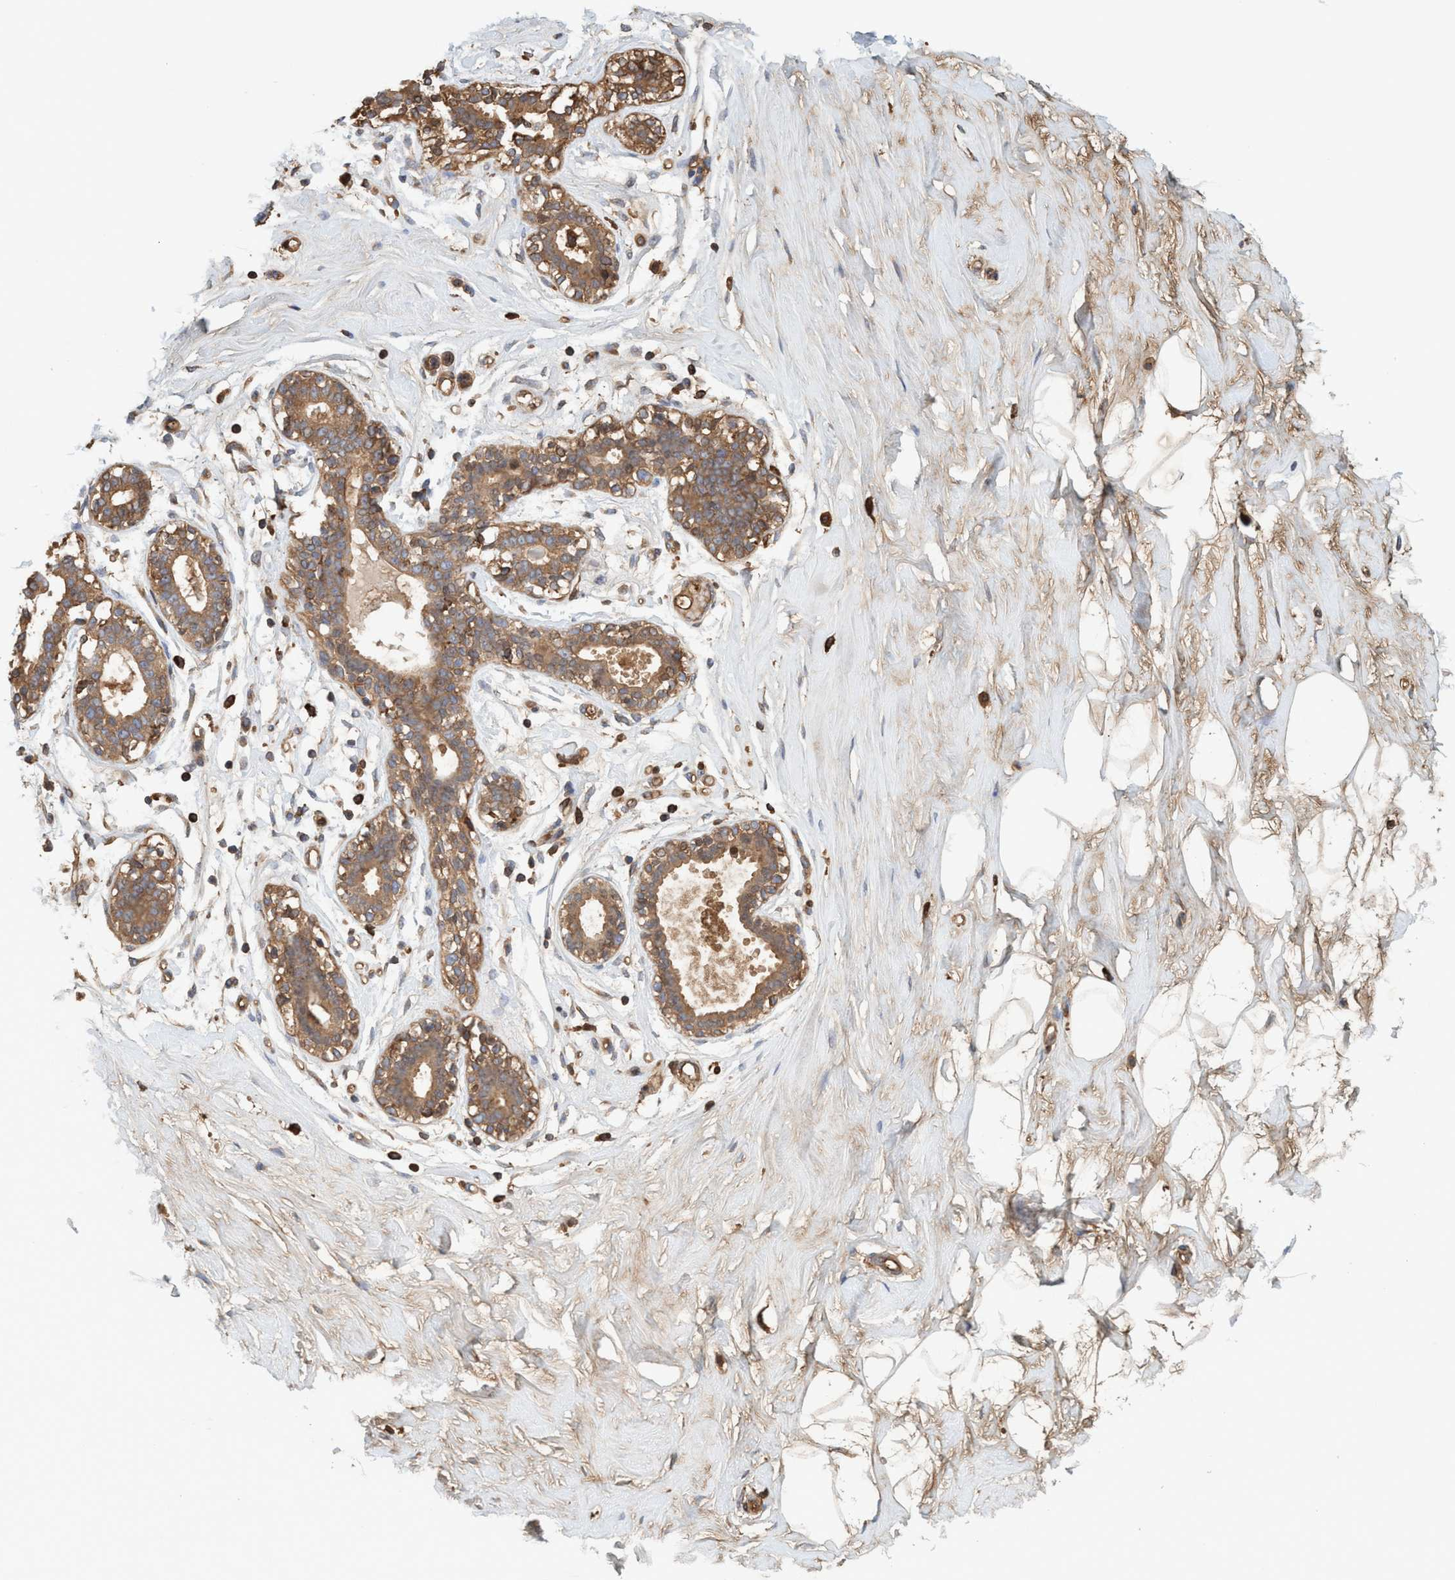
{"staining": {"intensity": "moderate", "quantity": ">75%", "location": "cytoplasmic/membranous"}, "tissue": "breast", "cell_type": "Glandular cells", "image_type": "normal", "snomed": [{"axis": "morphology", "description": "Normal tissue, NOS"}, {"axis": "topography", "description": "Breast"}], "caption": "Immunohistochemistry (IHC) (DAB) staining of benign breast shows moderate cytoplasmic/membranous protein staining in about >75% of glandular cells. (IHC, brightfield microscopy, high magnification).", "gene": "SPECC1", "patient": {"sex": "female", "age": 23}}